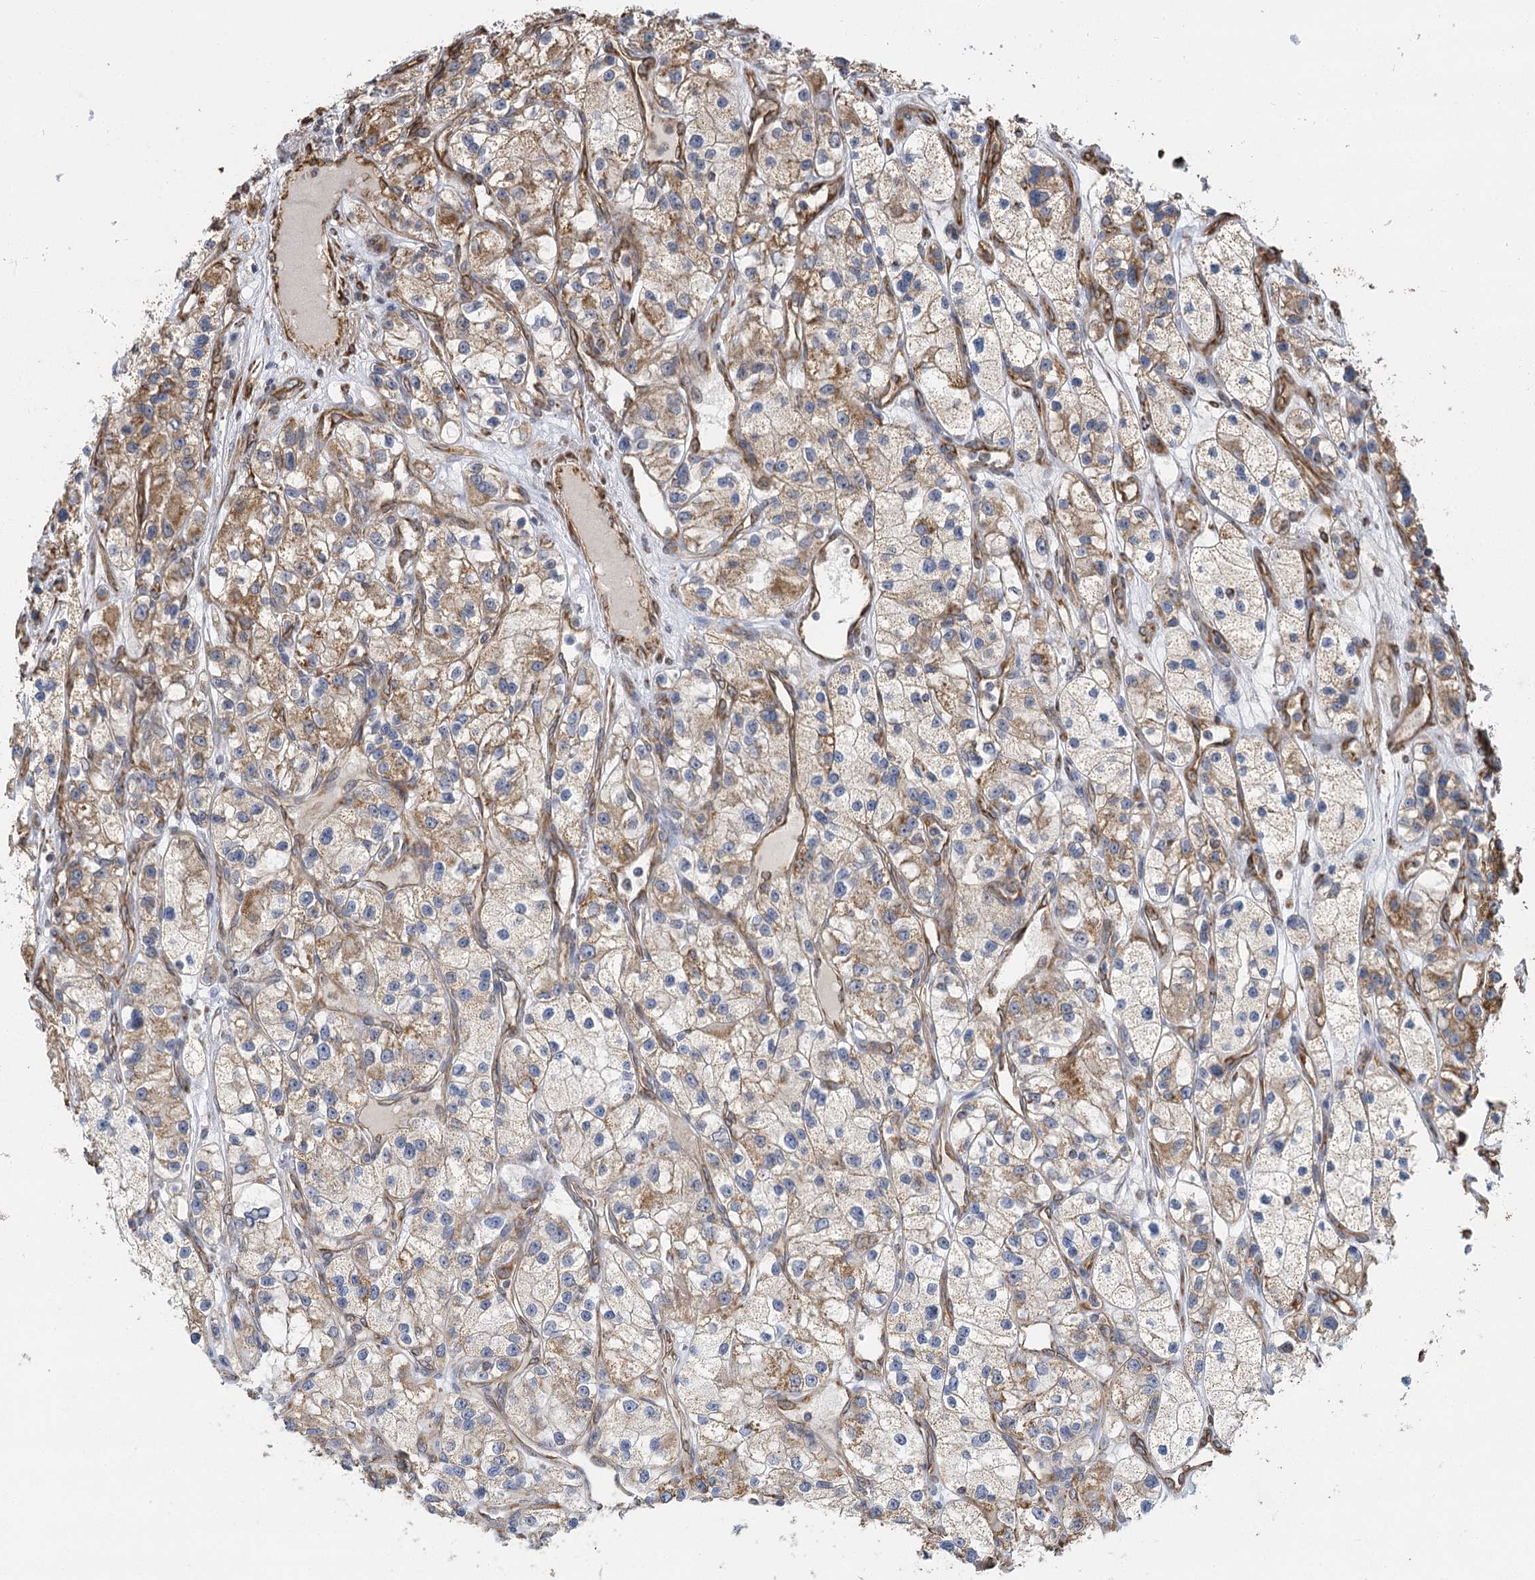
{"staining": {"intensity": "moderate", "quantity": "25%-75%", "location": "cytoplasmic/membranous"}, "tissue": "renal cancer", "cell_type": "Tumor cells", "image_type": "cancer", "snomed": [{"axis": "morphology", "description": "Adenocarcinoma, NOS"}, {"axis": "topography", "description": "Kidney"}], "caption": "Immunohistochemical staining of renal cancer reveals moderate cytoplasmic/membranous protein expression in about 25%-75% of tumor cells.", "gene": "IL11RA", "patient": {"sex": "female", "age": 57}}